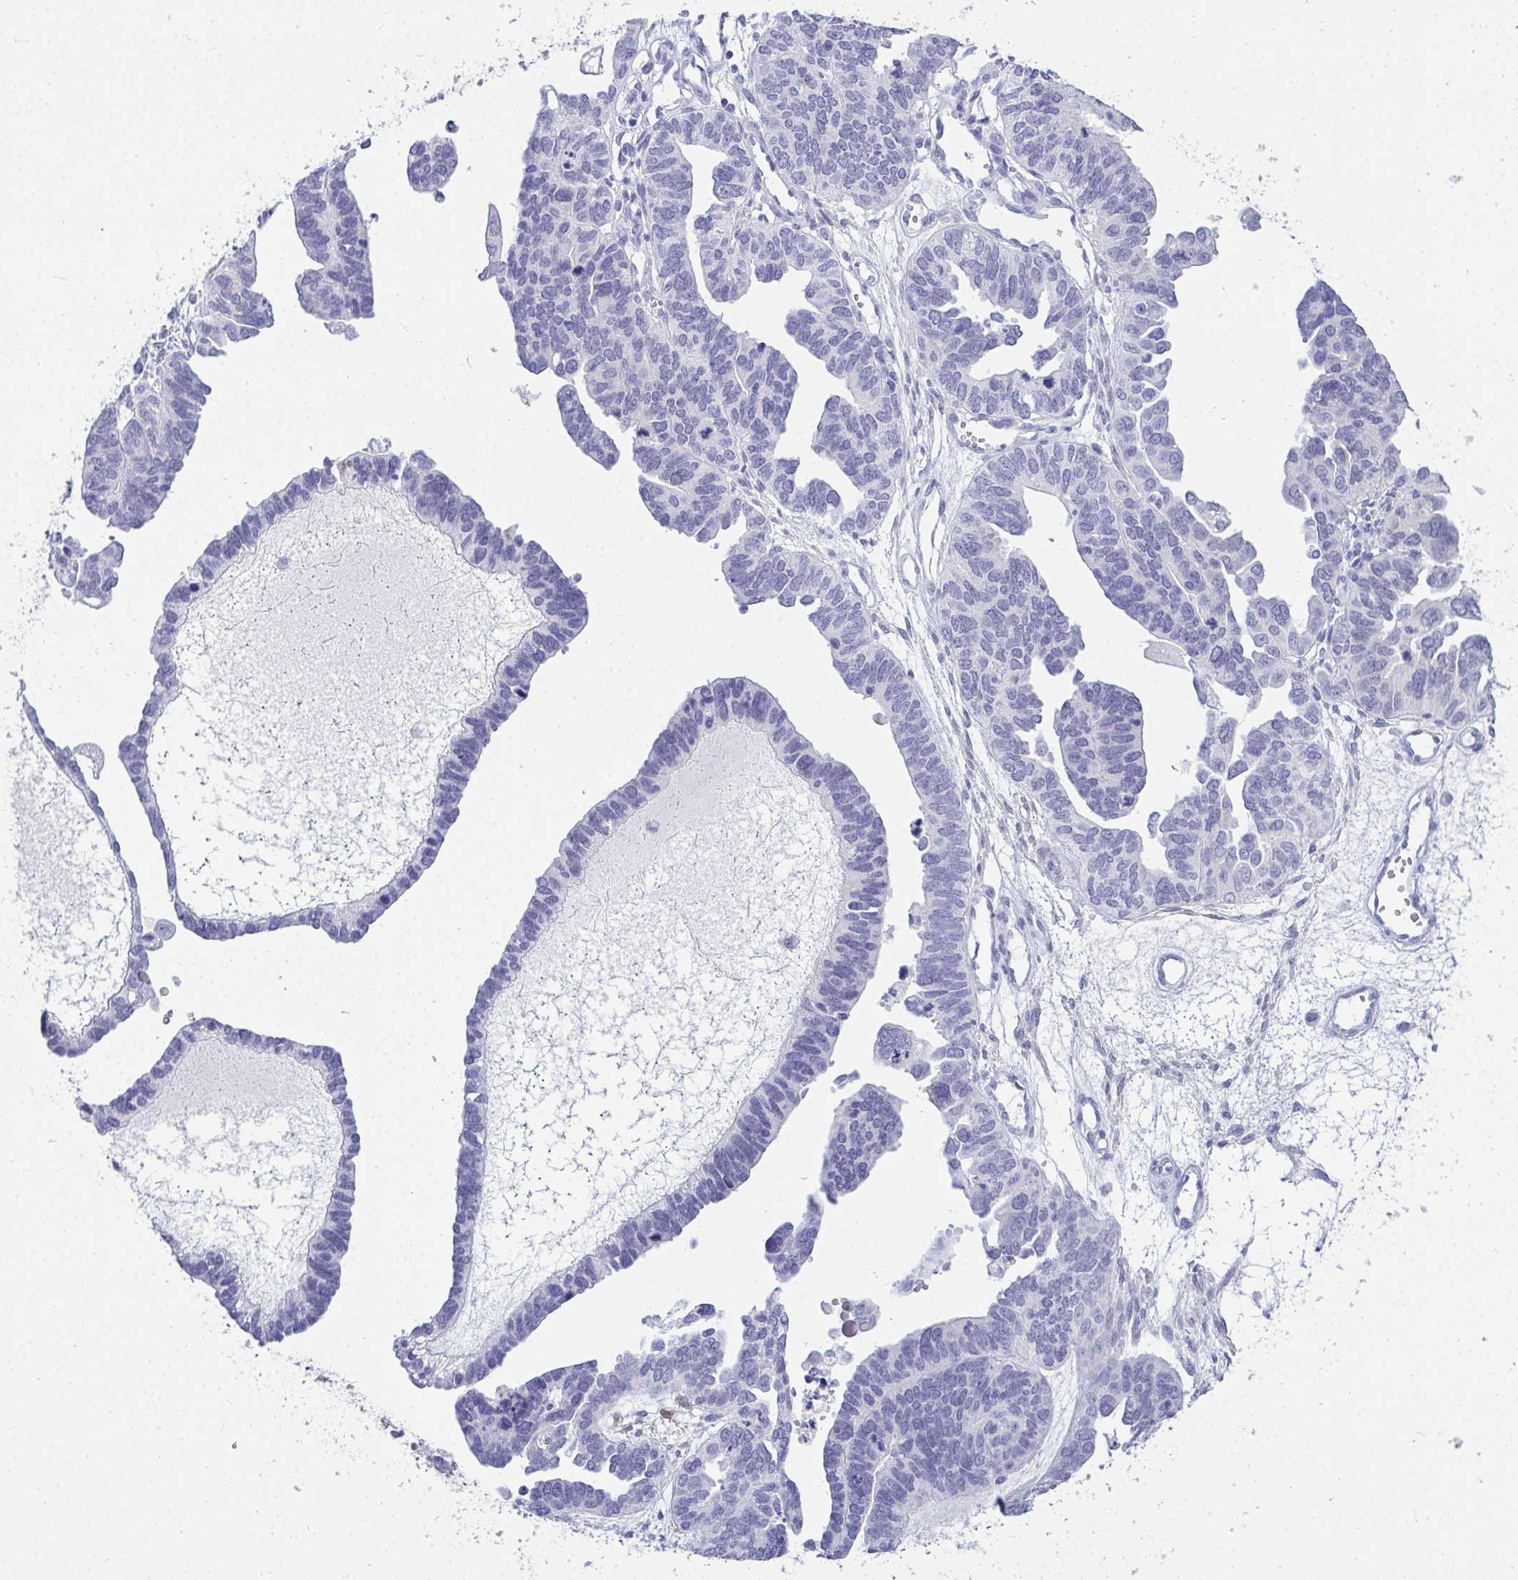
{"staining": {"intensity": "negative", "quantity": "none", "location": "none"}, "tissue": "ovarian cancer", "cell_type": "Tumor cells", "image_type": "cancer", "snomed": [{"axis": "morphology", "description": "Cystadenocarcinoma, serous, NOS"}, {"axis": "topography", "description": "Ovary"}], "caption": "Ovarian cancer was stained to show a protein in brown. There is no significant staining in tumor cells. The staining was performed using DAB (3,3'-diaminobenzidine) to visualize the protein expression in brown, while the nuclei were stained in blue with hematoxylin (Magnification: 20x).", "gene": "HSPB6", "patient": {"sex": "female", "age": 51}}